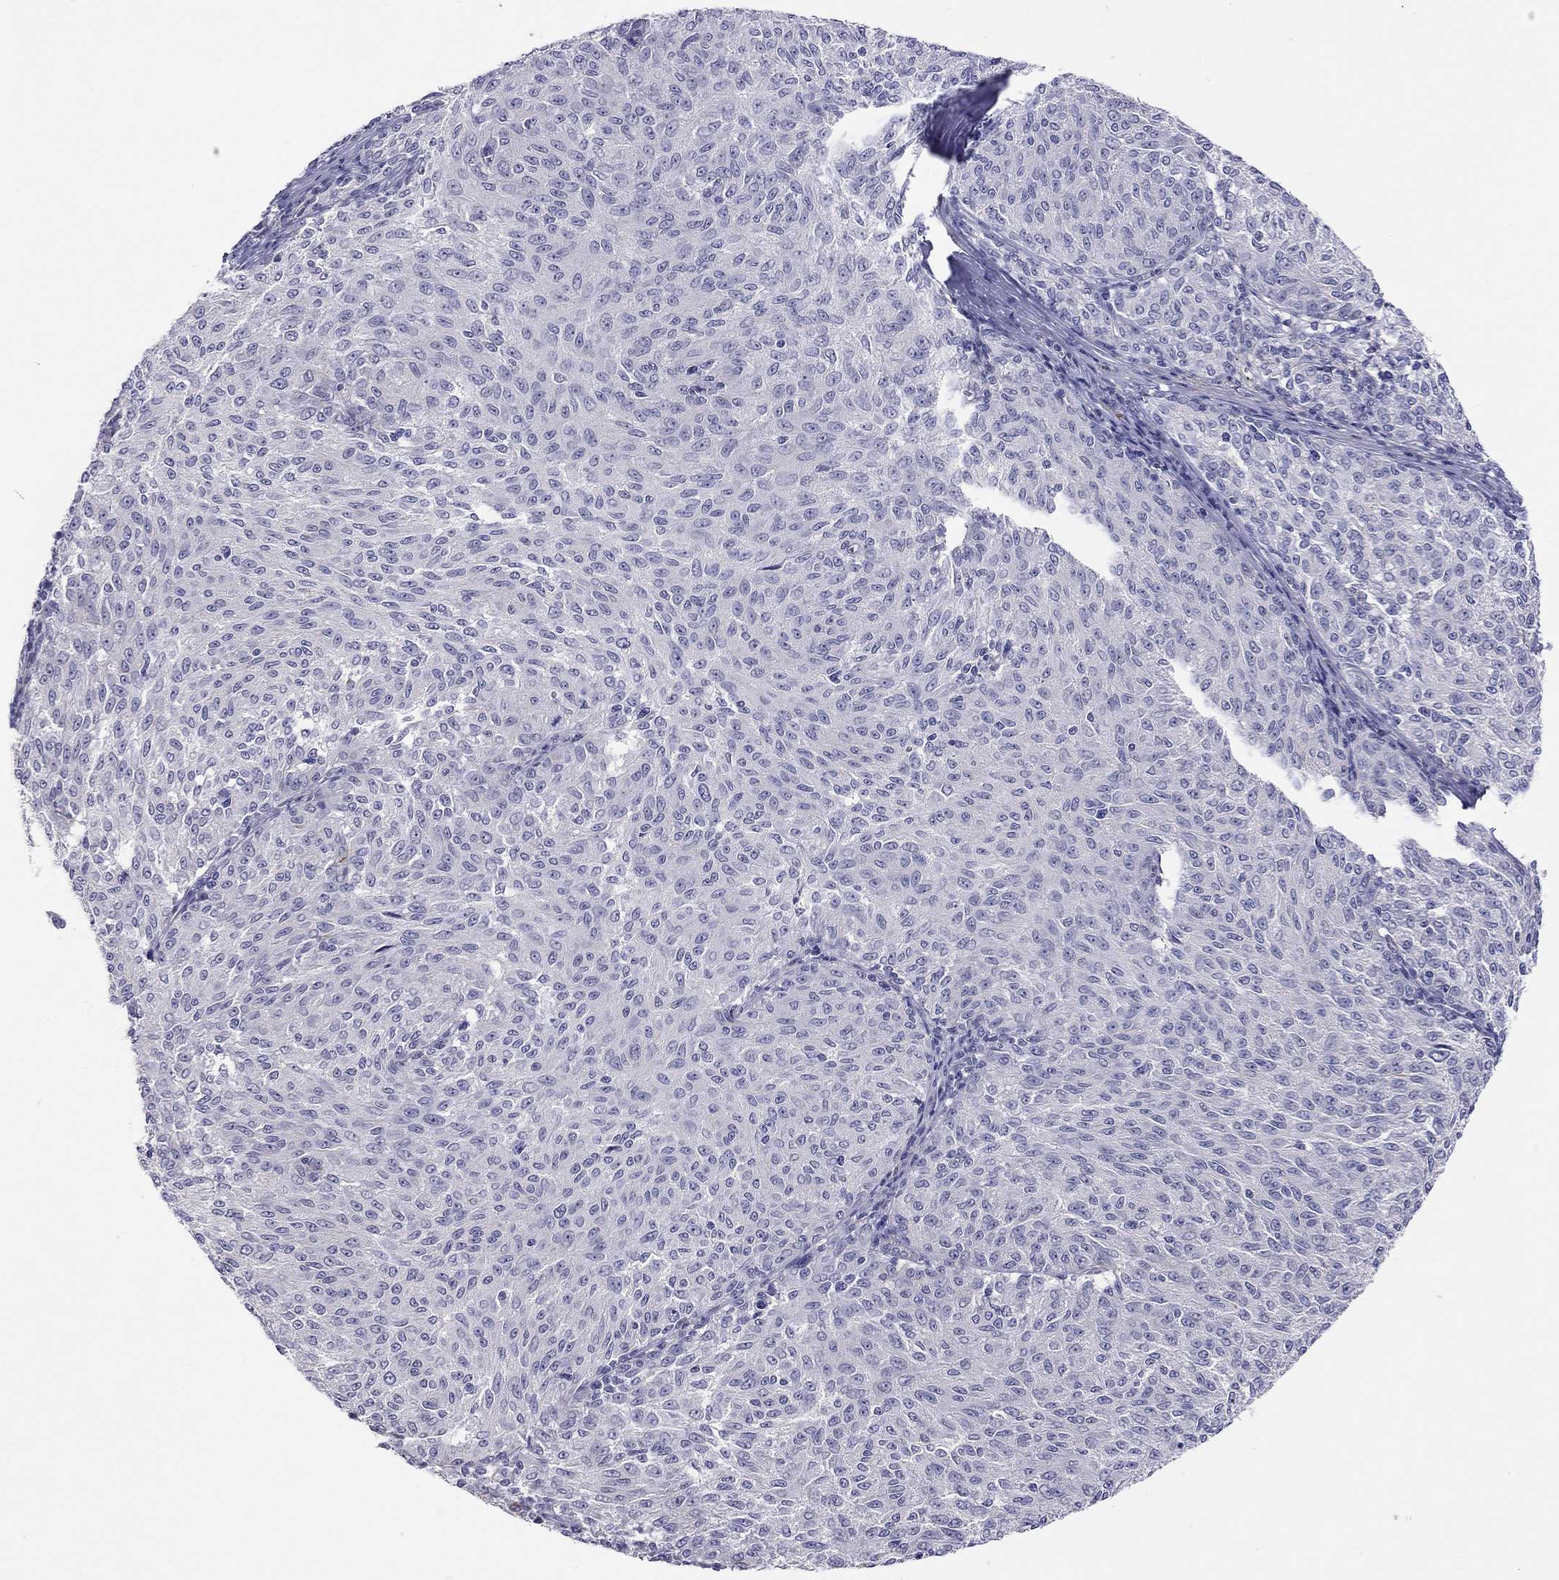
{"staining": {"intensity": "negative", "quantity": "none", "location": "none"}, "tissue": "melanoma", "cell_type": "Tumor cells", "image_type": "cancer", "snomed": [{"axis": "morphology", "description": "Malignant melanoma, NOS"}, {"axis": "topography", "description": "Skin"}], "caption": "Tumor cells show no significant expression in melanoma.", "gene": "RTL1", "patient": {"sex": "female", "age": 72}}